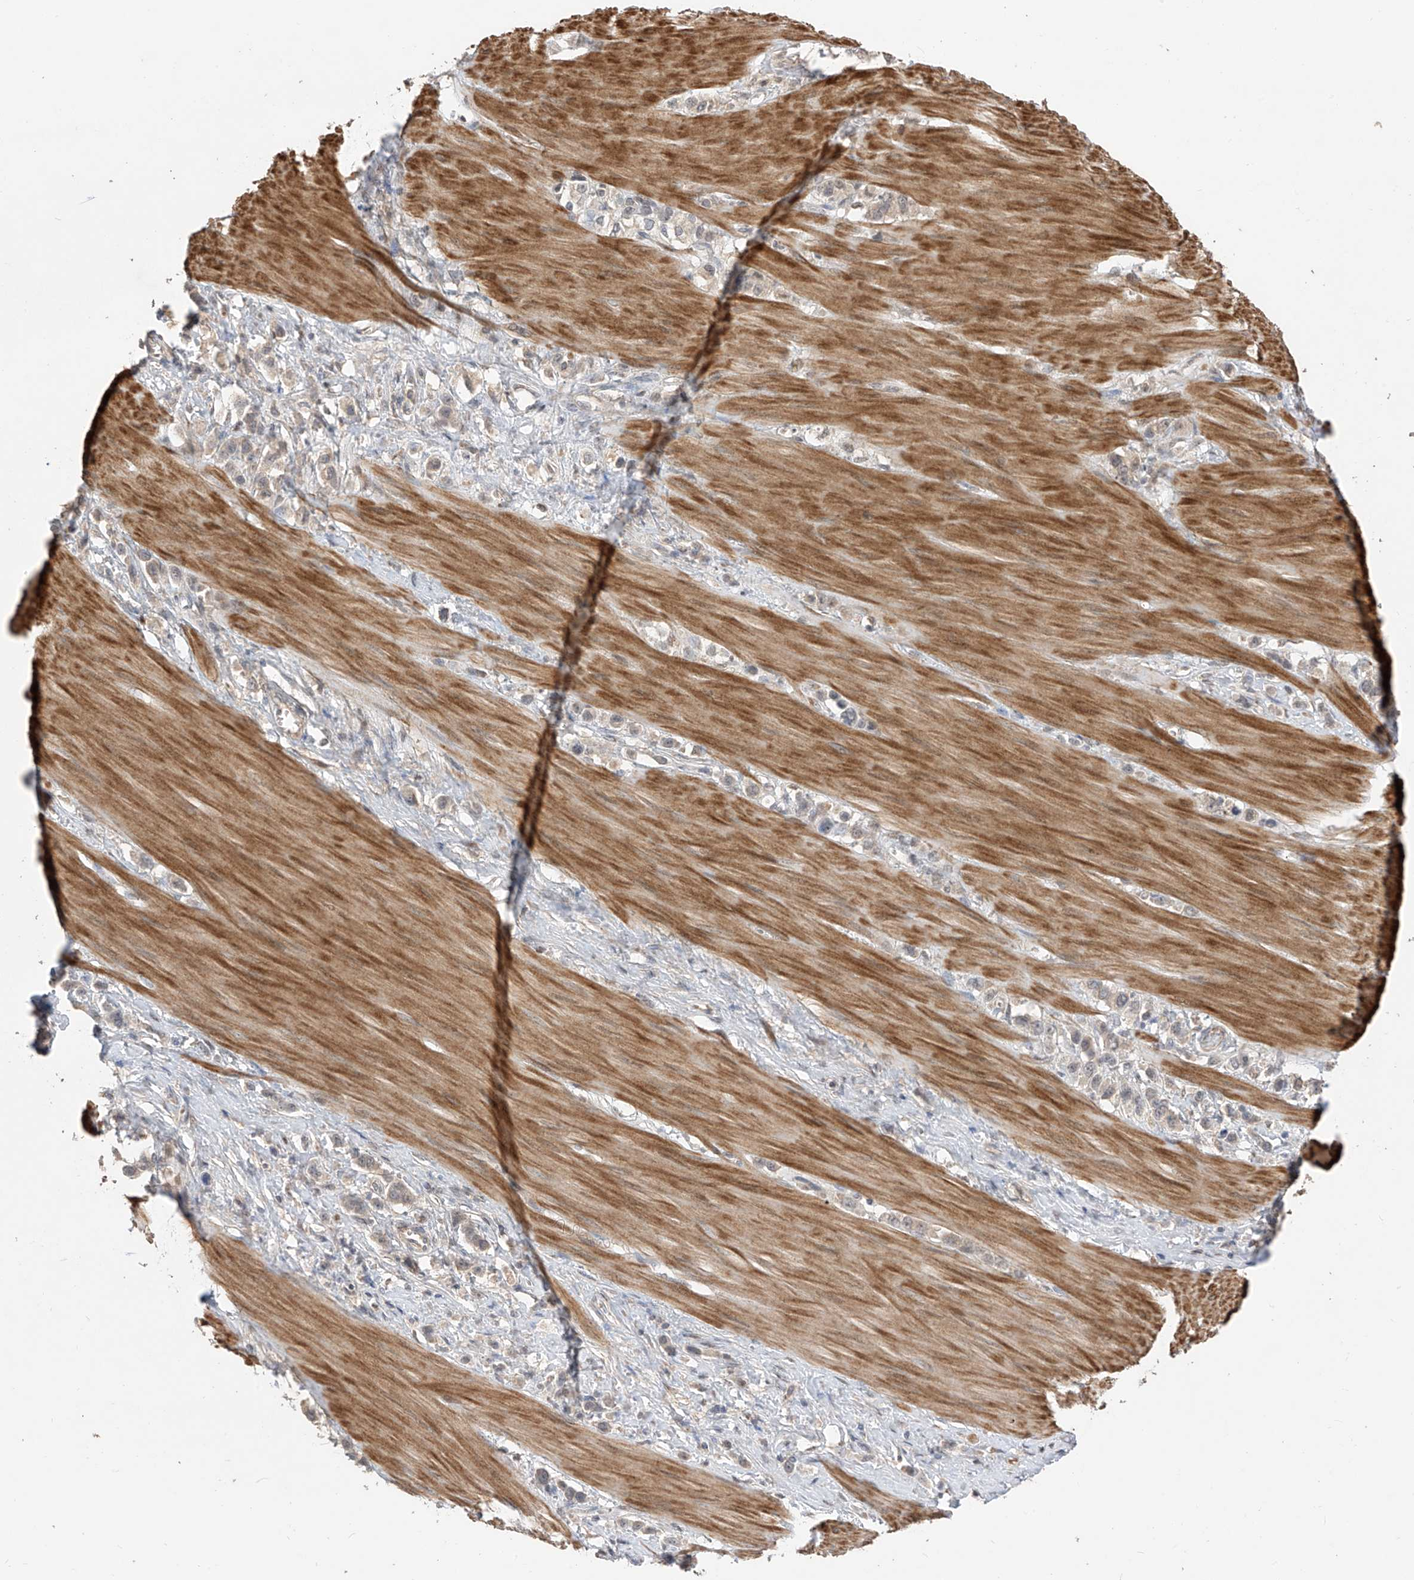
{"staining": {"intensity": "weak", "quantity": "<25%", "location": "cytoplasmic/membranous"}, "tissue": "stomach cancer", "cell_type": "Tumor cells", "image_type": "cancer", "snomed": [{"axis": "morphology", "description": "Adenocarcinoma, NOS"}, {"axis": "topography", "description": "Stomach"}], "caption": "Immunohistochemistry (IHC) image of neoplastic tissue: stomach cancer stained with DAB displays no significant protein positivity in tumor cells.", "gene": "LATS1", "patient": {"sex": "female", "age": 65}}